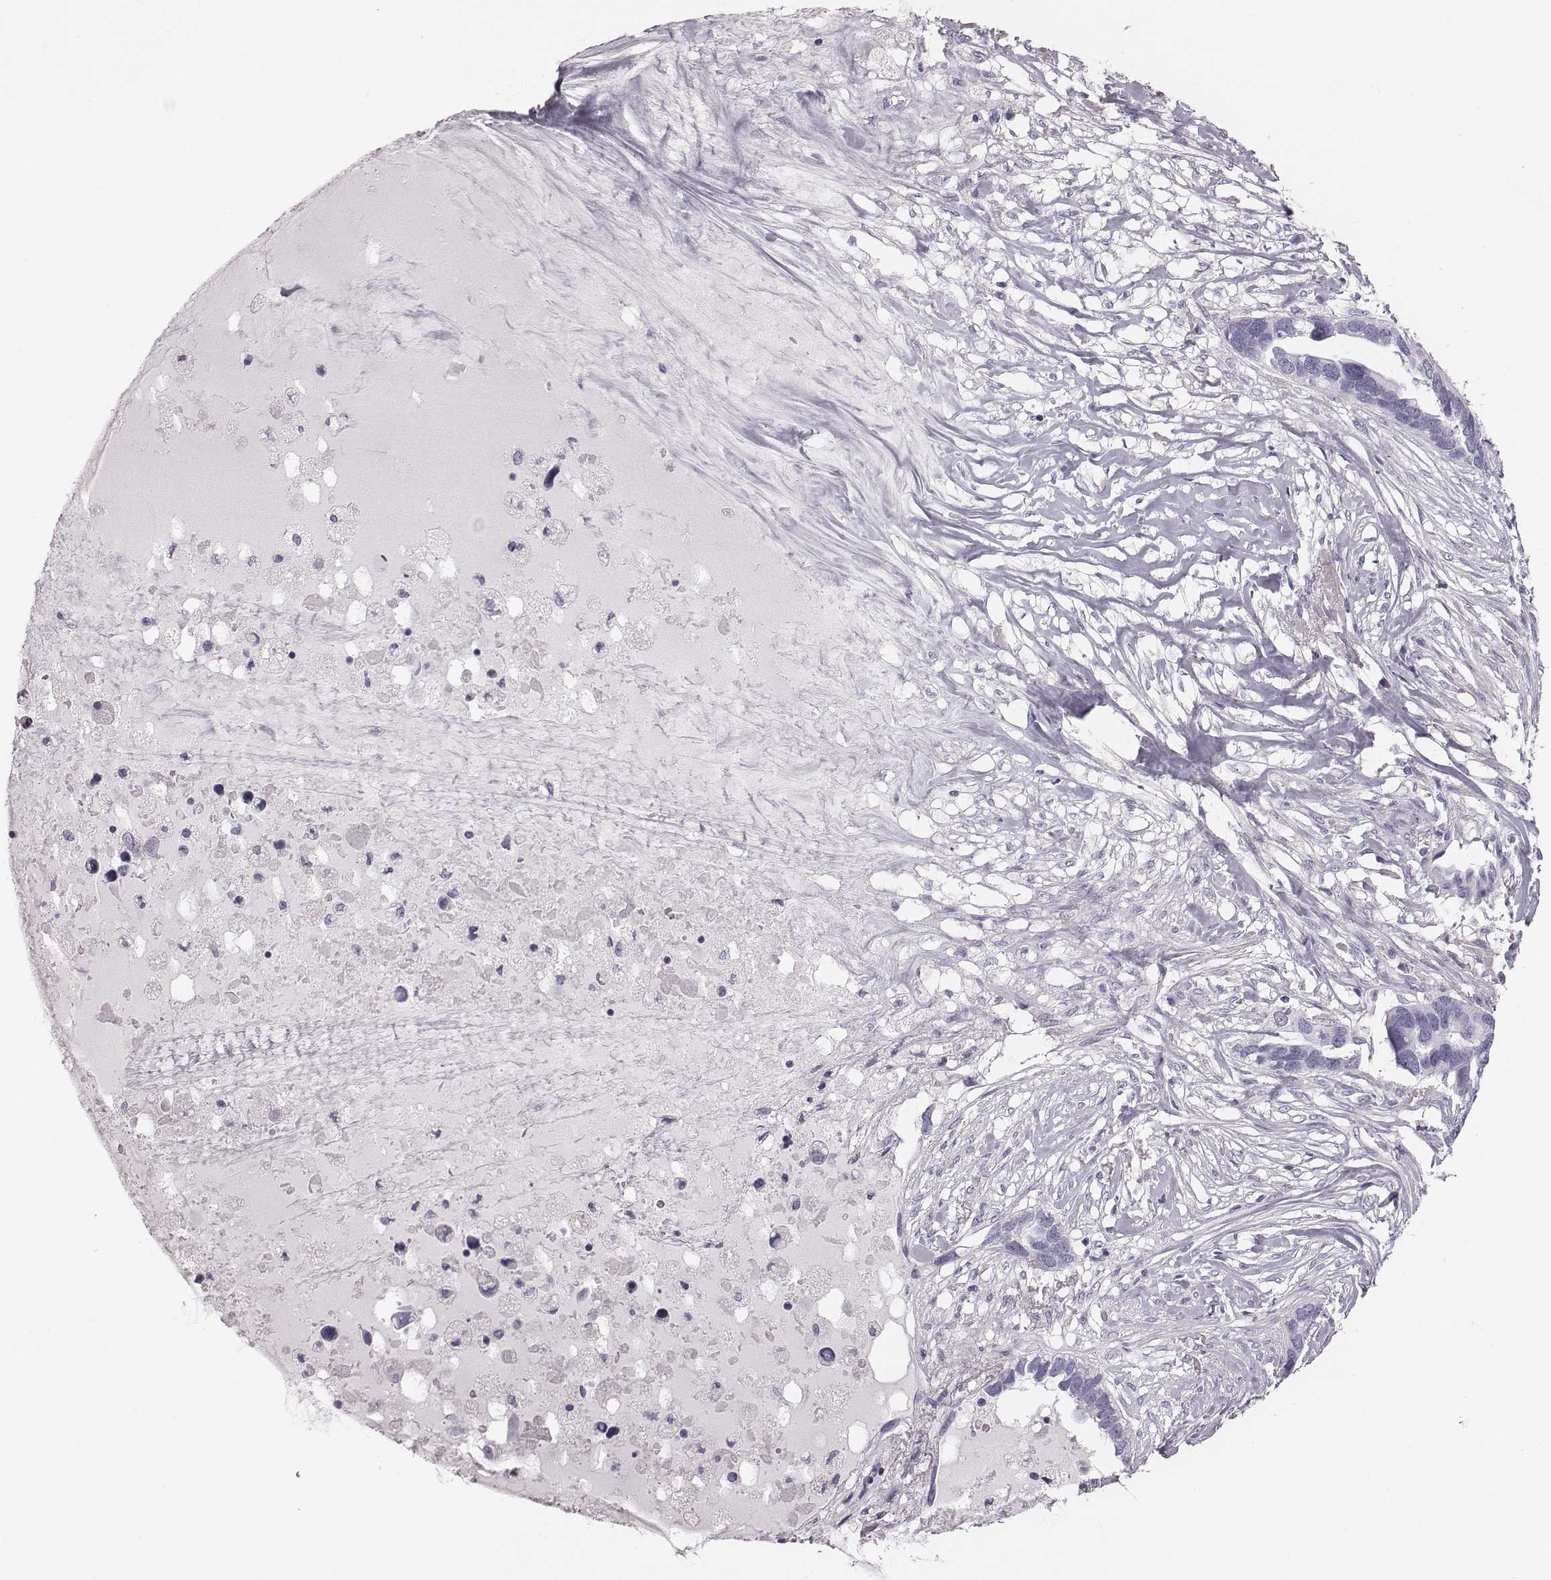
{"staining": {"intensity": "negative", "quantity": "none", "location": "none"}, "tissue": "ovarian cancer", "cell_type": "Tumor cells", "image_type": "cancer", "snomed": [{"axis": "morphology", "description": "Cystadenocarcinoma, serous, NOS"}, {"axis": "topography", "description": "Ovary"}], "caption": "Image shows no protein staining in tumor cells of ovarian cancer tissue.", "gene": "CRISP1", "patient": {"sex": "female", "age": 54}}